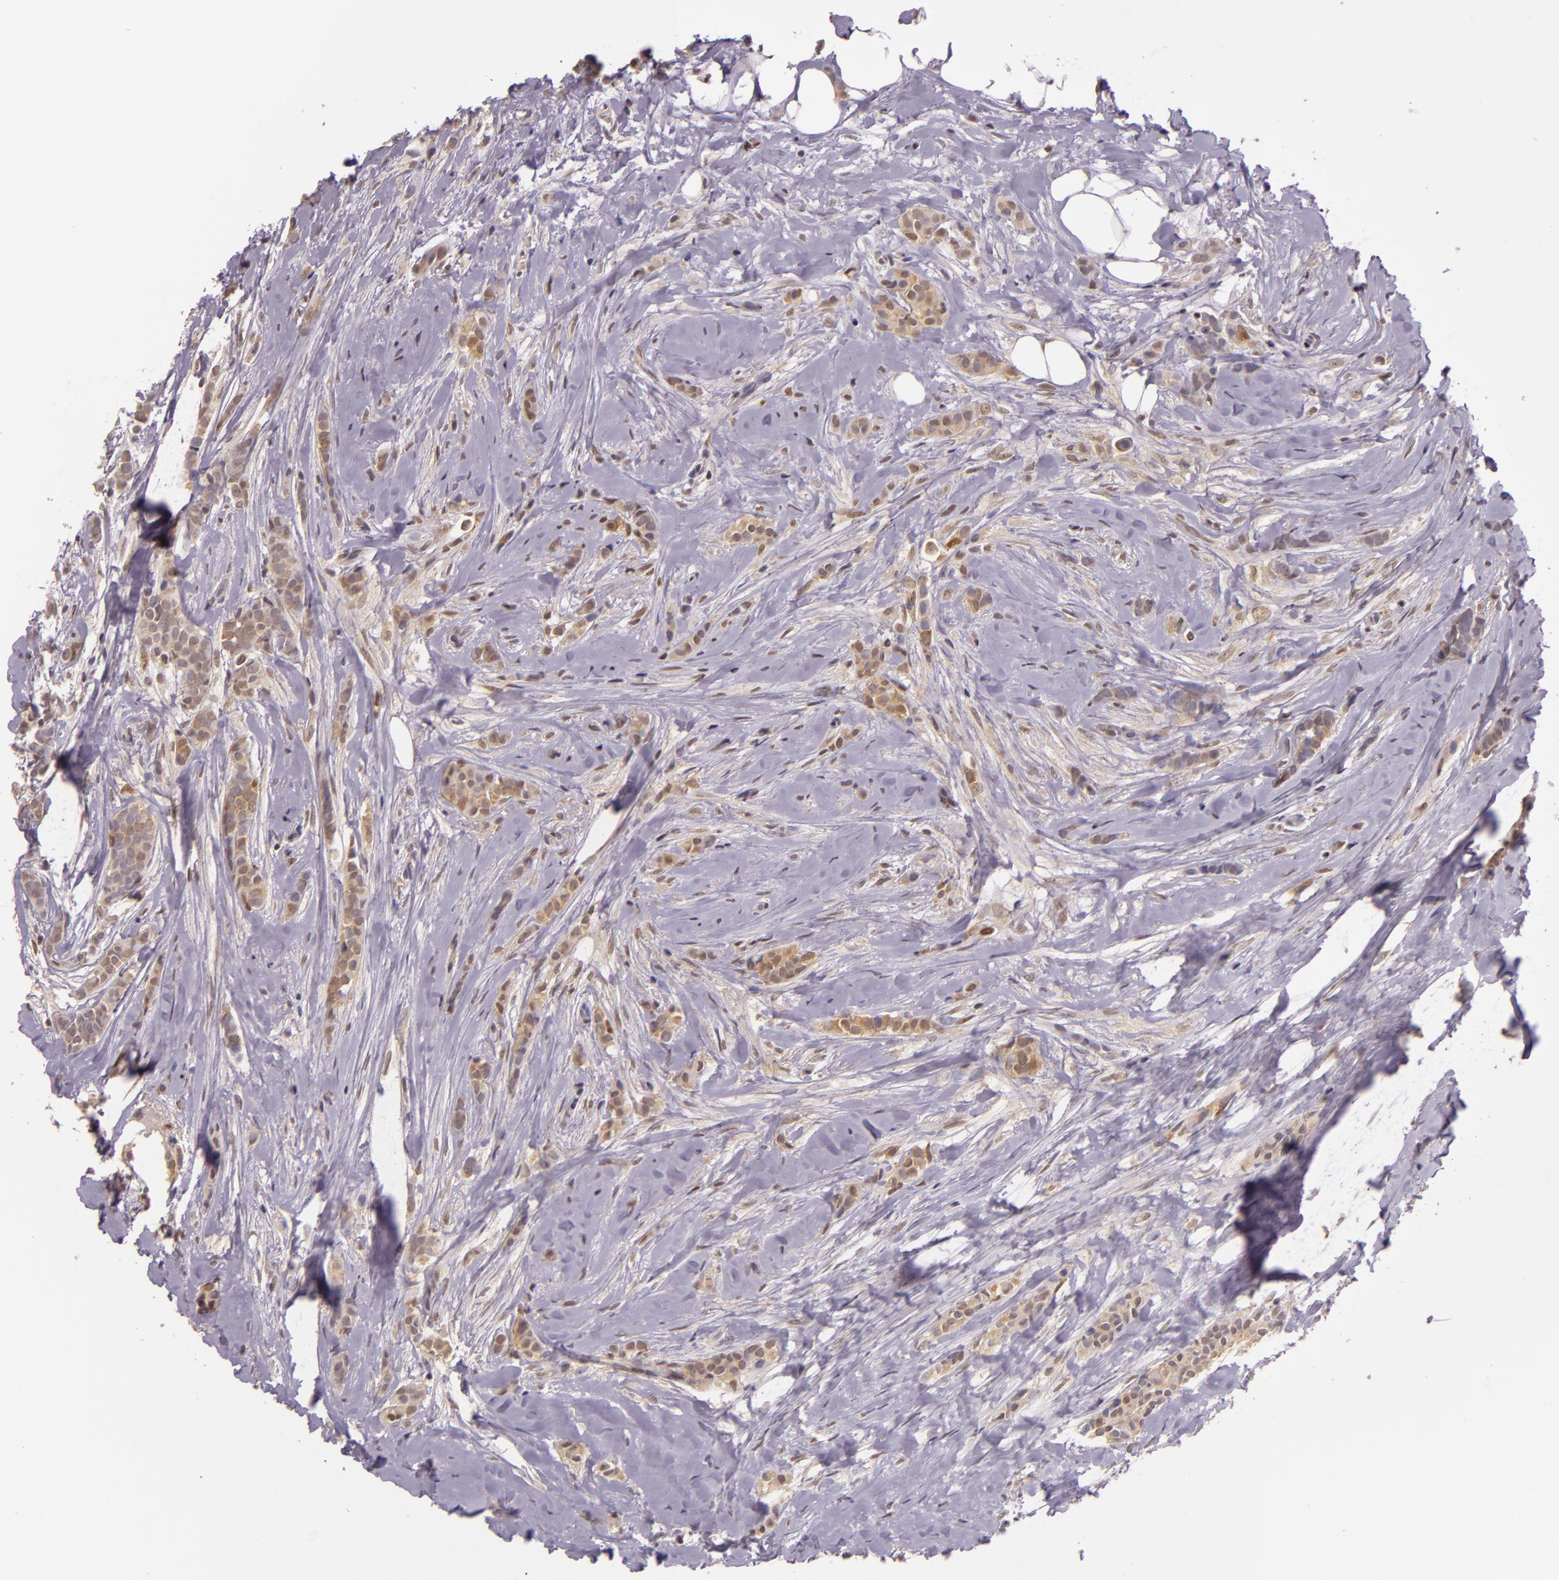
{"staining": {"intensity": "moderate", "quantity": "25%-75%", "location": "cytoplasmic/membranous,nuclear"}, "tissue": "breast cancer", "cell_type": "Tumor cells", "image_type": "cancer", "snomed": [{"axis": "morphology", "description": "Lobular carcinoma"}, {"axis": "topography", "description": "Breast"}], "caption": "IHC micrograph of neoplastic tissue: human breast cancer (lobular carcinoma) stained using immunohistochemistry (IHC) demonstrates medium levels of moderate protein expression localized specifically in the cytoplasmic/membranous and nuclear of tumor cells, appearing as a cytoplasmic/membranous and nuclear brown color.", "gene": "HSPA8", "patient": {"sex": "female", "age": 56}}